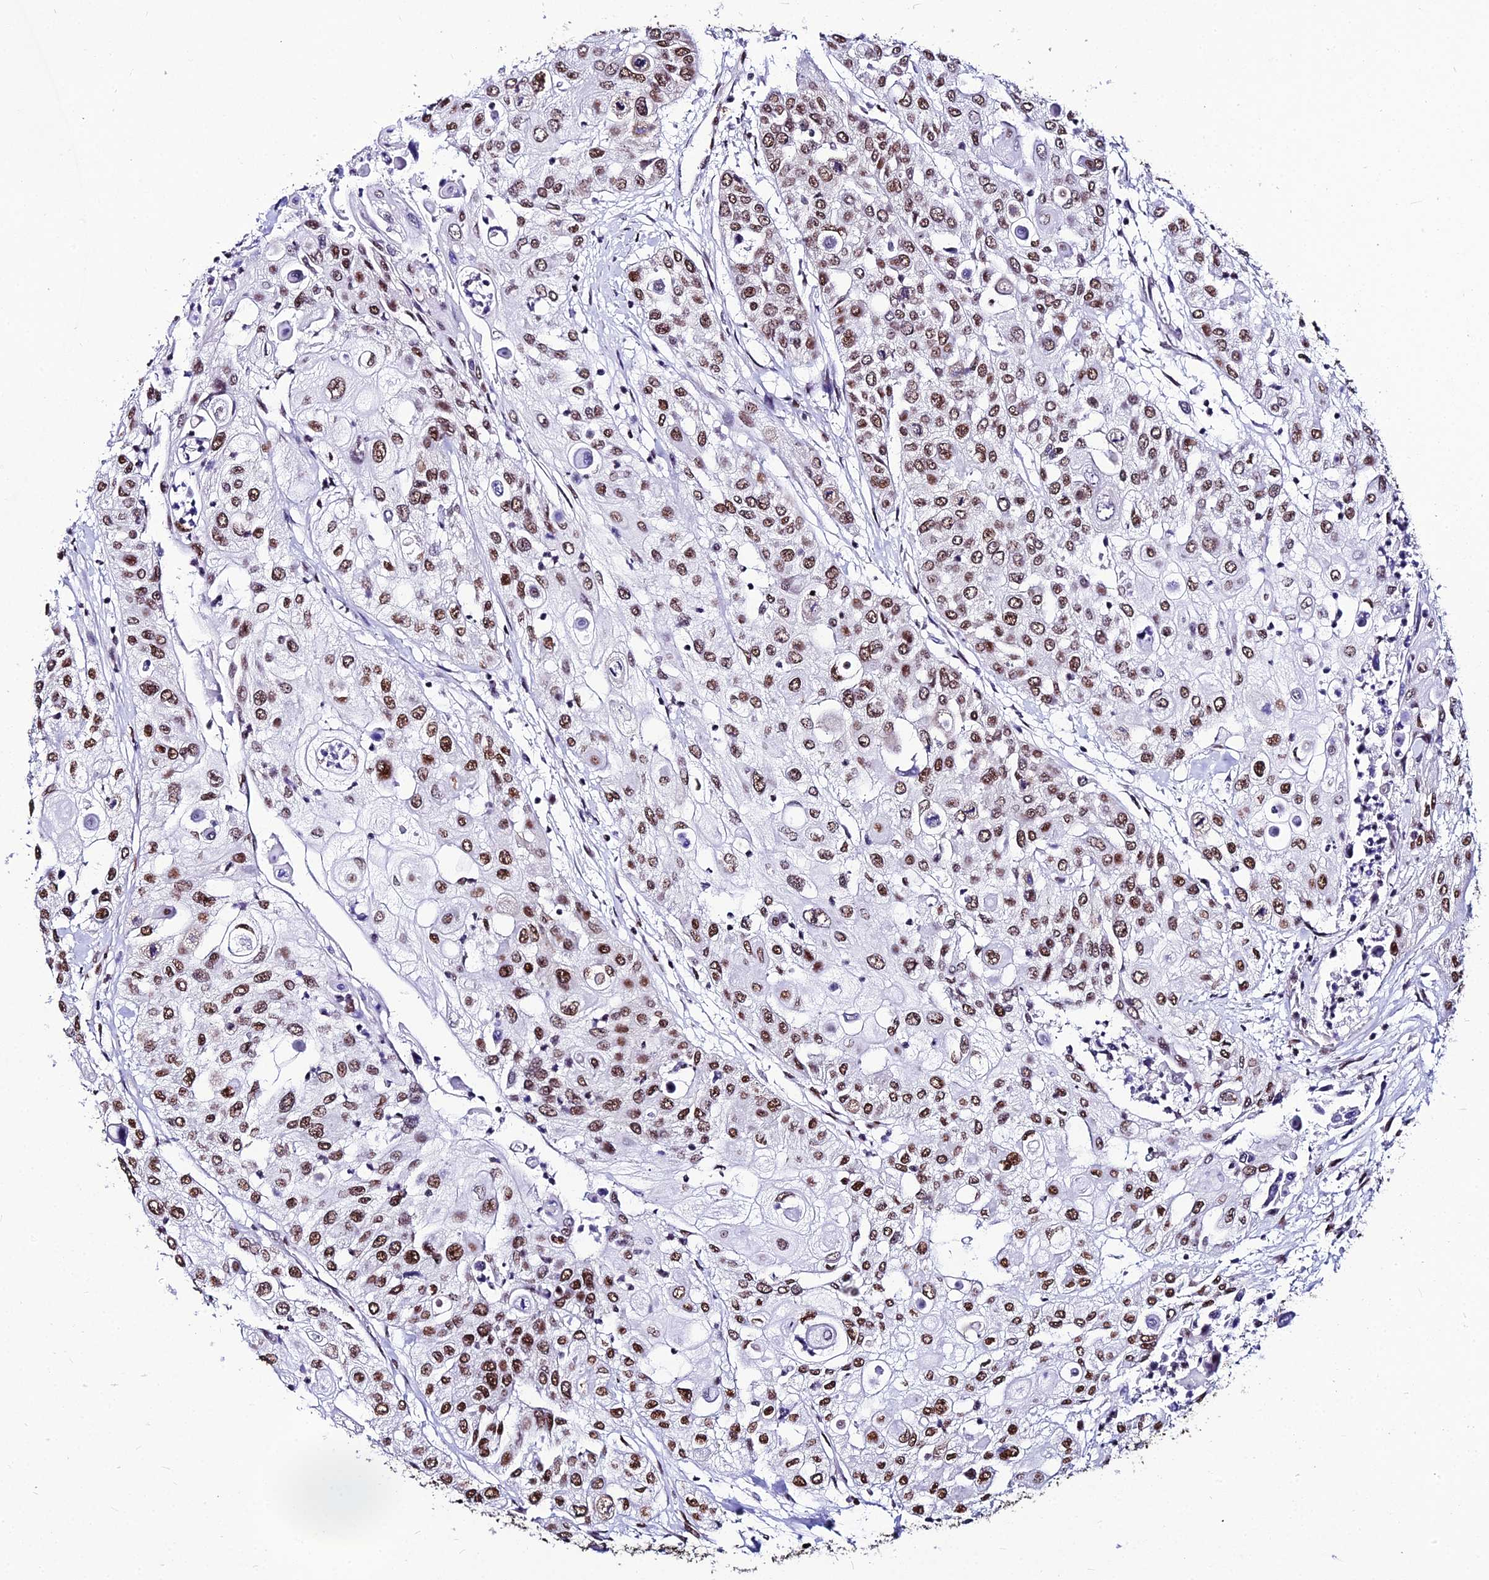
{"staining": {"intensity": "moderate", "quantity": ">75%", "location": "nuclear"}, "tissue": "urothelial cancer", "cell_type": "Tumor cells", "image_type": "cancer", "snomed": [{"axis": "morphology", "description": "Urothelial carcinoma, High grade"}, {"axis": "topography", "description": "Urinary bladder"}], "caption": "A histopathology image showing moderate nuclear expression in about >75% of tumor cells in urothelial carcinoma (high-grade), as visualized by brown immunohistochemical staining.", "gene": "HNRNPH1", "patient": {"sex": "female", "age": 79}}